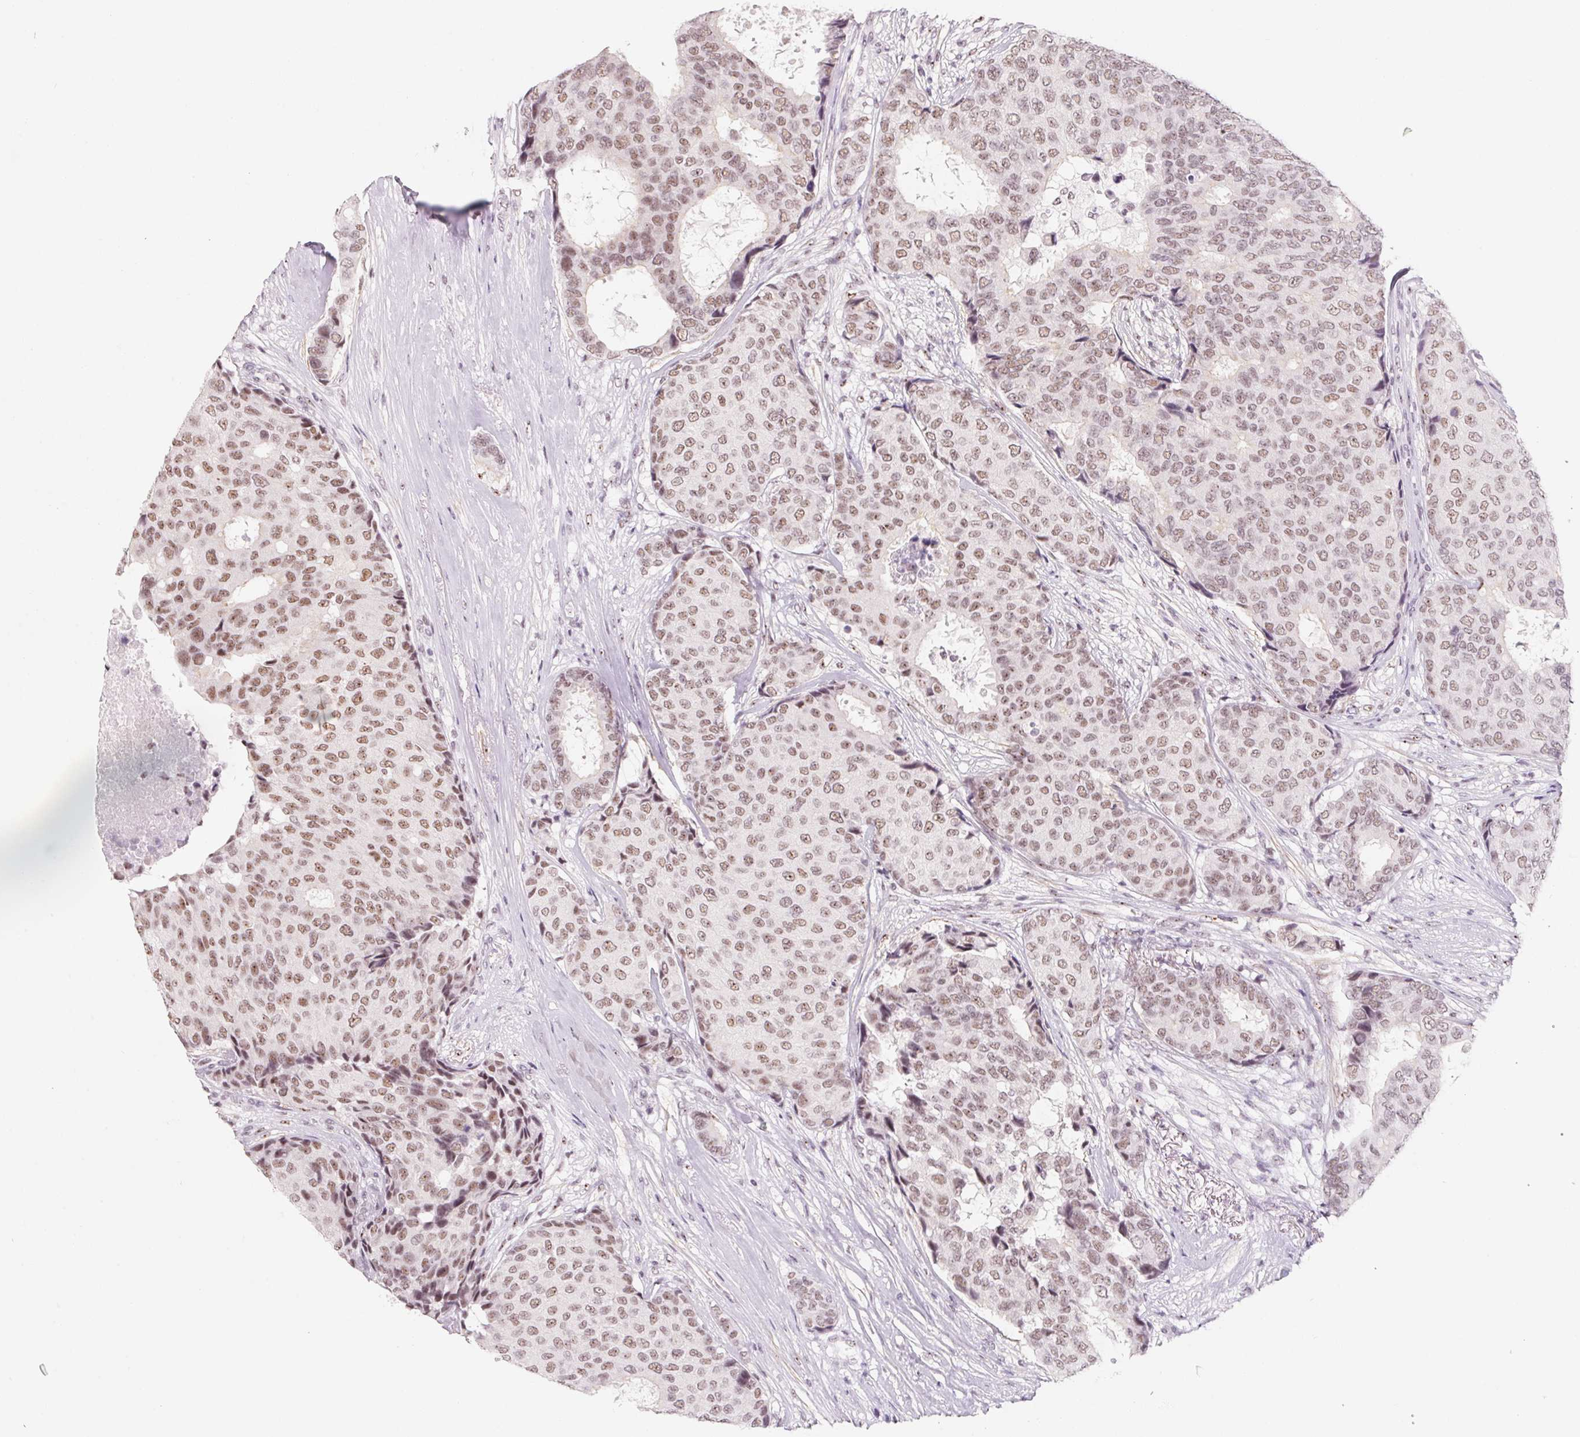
{"staining": {"intensity": "weak", "quantity": ">75%", "location": "nuclear"}, "tissue": "breast cancer", "cell_type": "Tumor cells", "image_type": "cancer", "snomed": [{"axis": "morphology", "description": "Duct carcinoma"}, {"axis": "topography", "description": "Breast"}], "caption": "Tumor cells show low levels of weak nuclear positivity in approximately >75% of cells in human infiltrating ductal carcinoma (breast).", "gene": "ZIC4", "patient": {"sex": "female", "age": 75}}